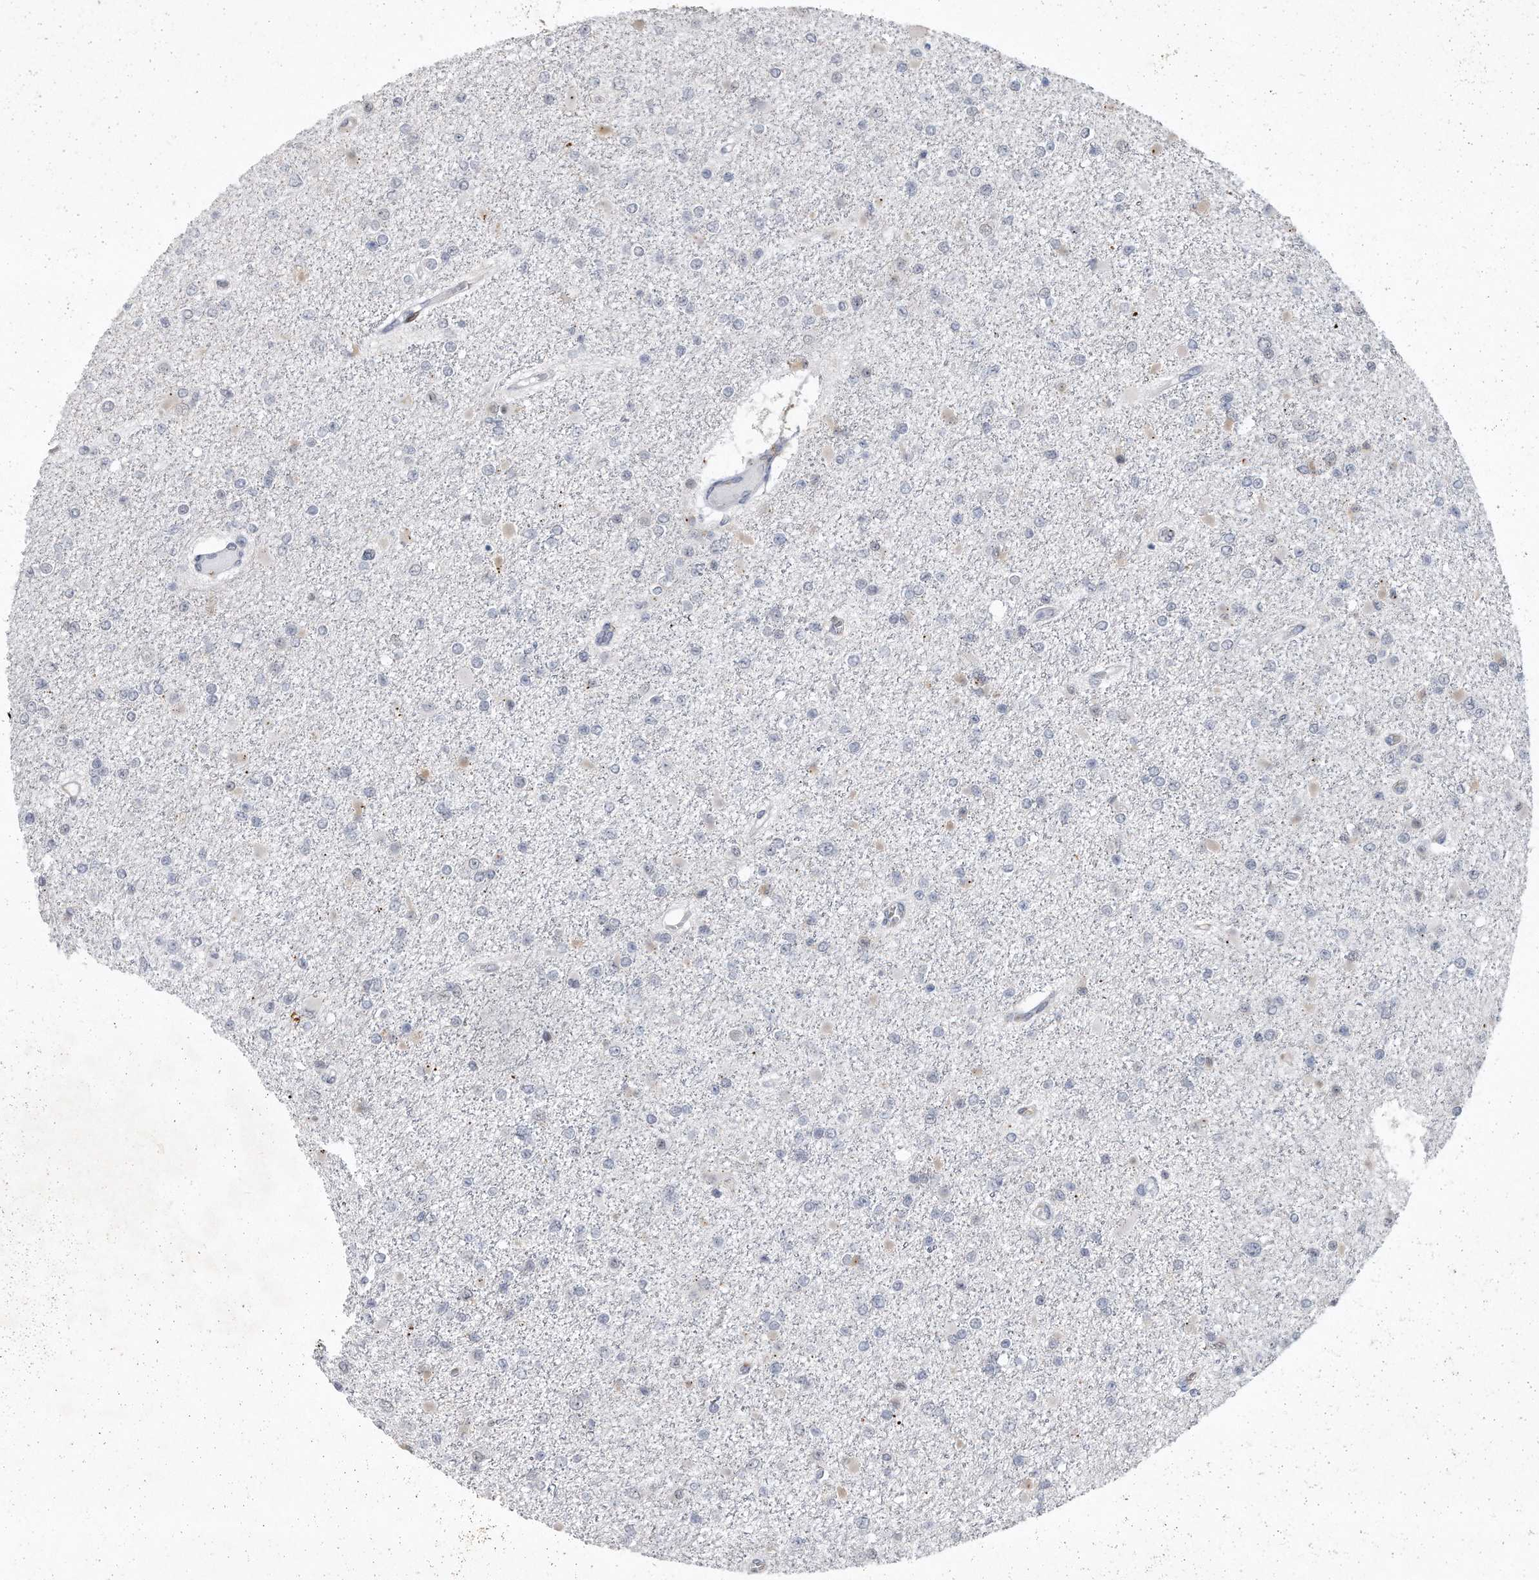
{"staining": {"intensity": "negative", "quantity": "none", "location": "none"}, "tissue": "glioma", "cell_type": "Tumor cells", "image_type": "cancer", "snomed": [{"axis": "morphology", "description": "Glioma, malignant, Low grade"}, {"axis": "topography", "description": "Brain"}], "caption": "Immunohistochemistry image of neoplastic tissue: glioma stained with DAB reveals no significant protein staining in tumor cells.", "gene": "PGBD2", "patient": {"sex": "female", "age": 22}}